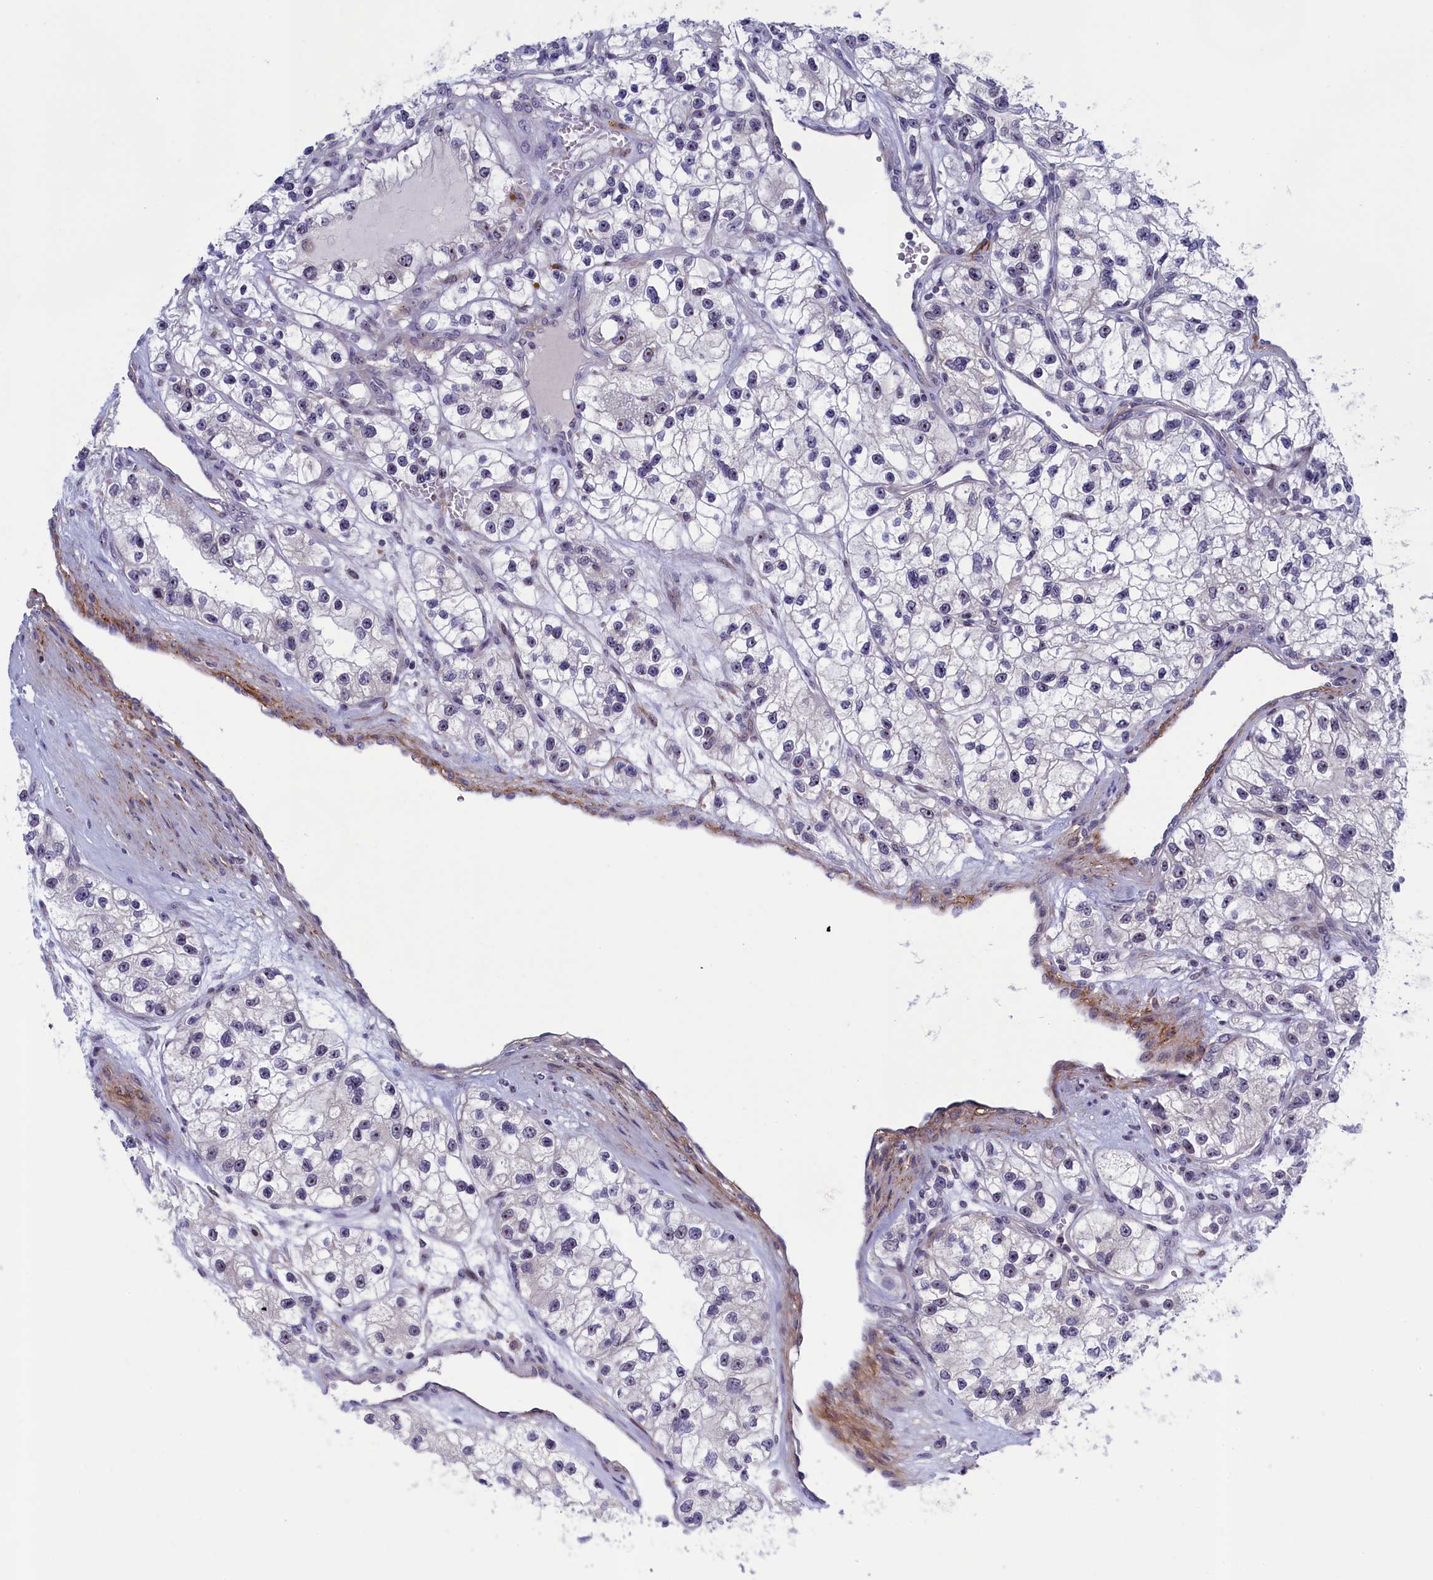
{"staining": {"intensity": "negative", "quantity": "none", "location": "none"}, "tissue": "renal cancer", "cell_type": "Tumor cells", "image_type": "cancer", "snomed": [{"axis": "morphology", "description": "Adenocarcinoma, NOS"}, {"axis": "topography", "description": "Kidney"}], "caption": "This histopathology image is of renal cancer stained with immunohistochemistry to label a protein in brown with the nuclei are counter-stained blue. There is no positivity in tumor cells.", "gene": "PPAN", "patient": {"sex": "female", "age": 57}}